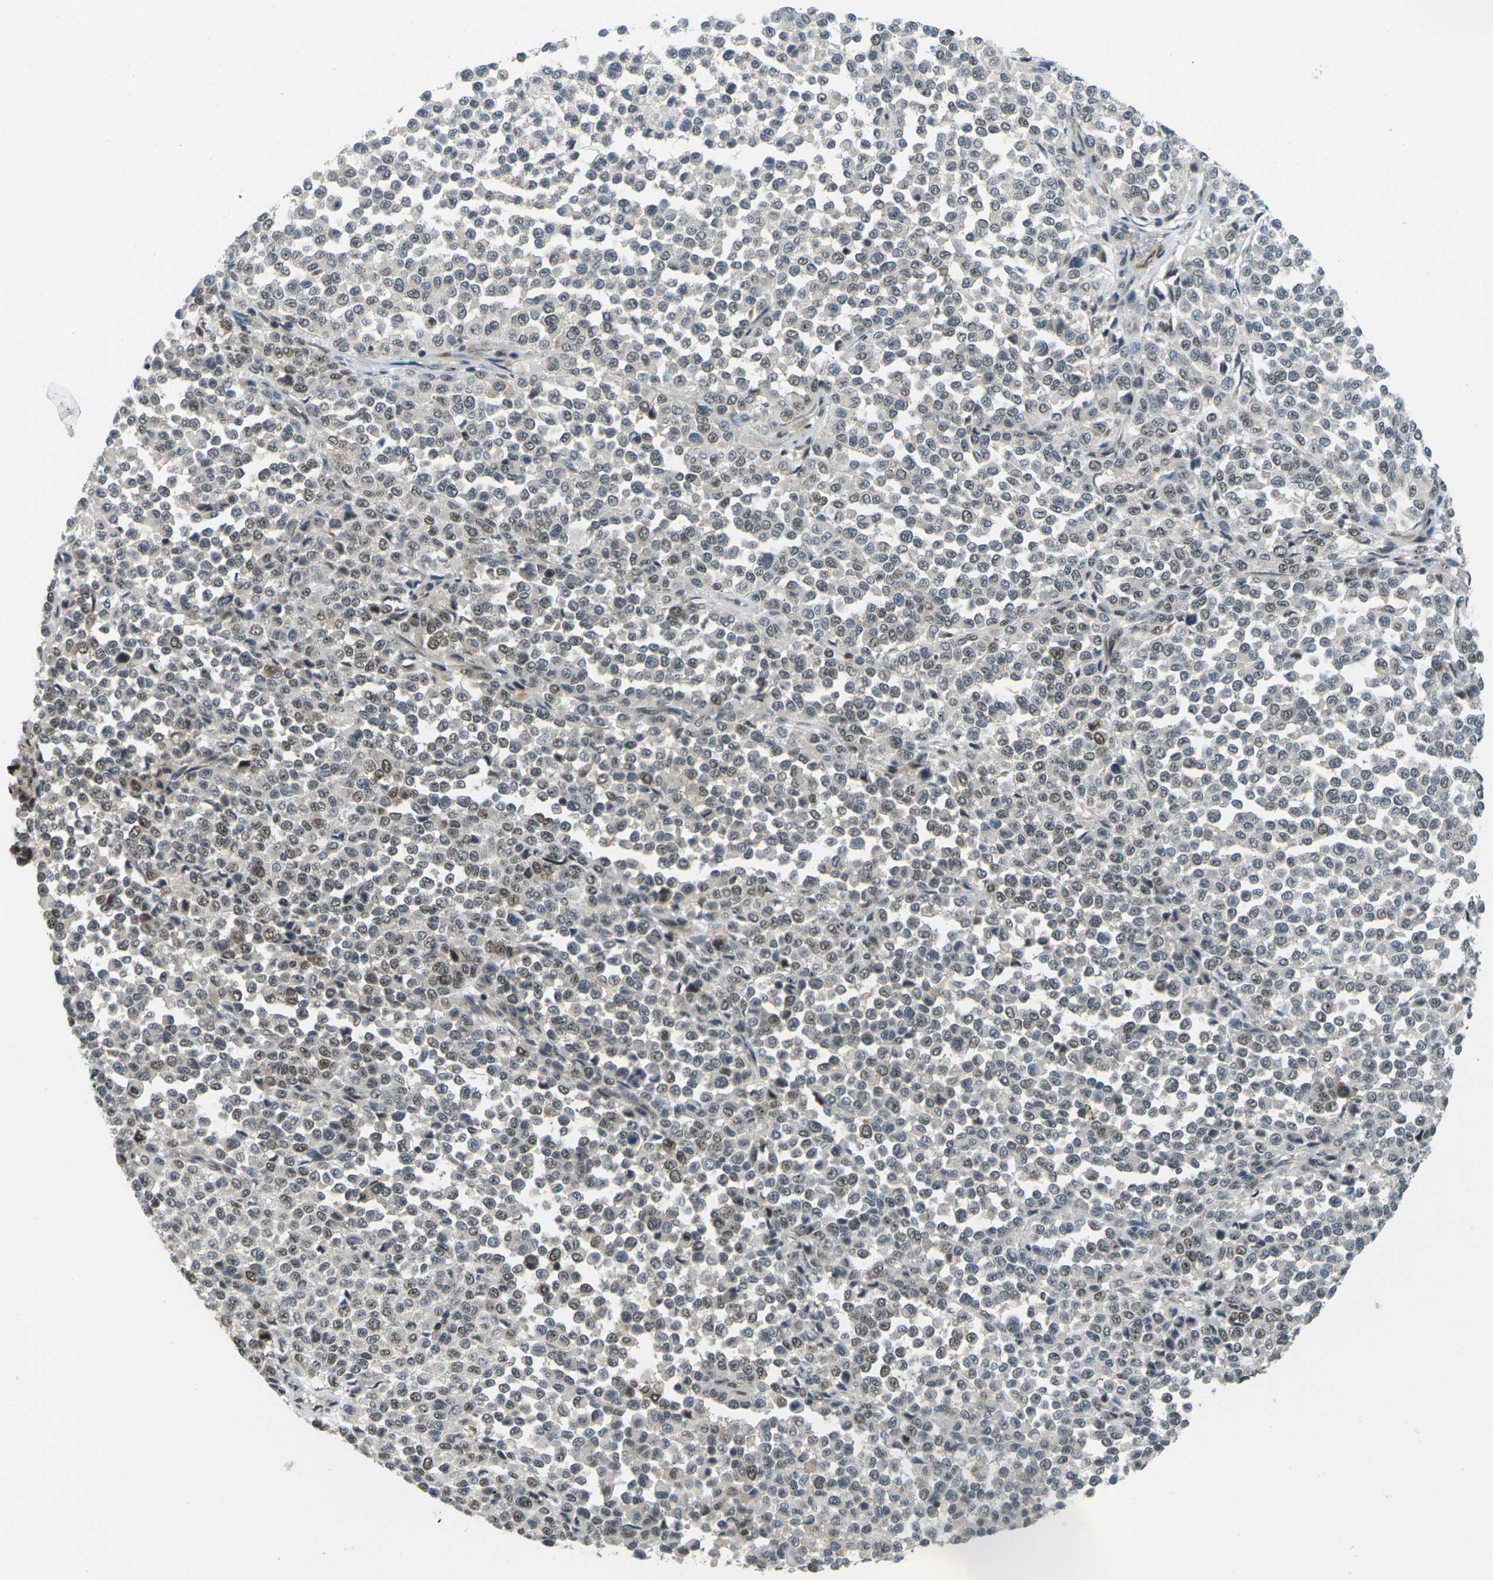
{"staining": {"intensity": "moderate", "quantity": "25%-75%", "location": "nuclear"}, "tissue": "melanoma", "cell_type": "Tumor cells", "image_type": "cancer", "snomed": [{"axis": "morphology", "description": "Malignant melanoma, Metastatic site"}, {"axis": "topography", "description": "Pancreas"}], "caption": "This image exhibits immunohistochemistry staining of human malignant melanoma (metastatic site), with medium moderate nuclear expression in approximately 25%-75% of tumor cells.", "gene": "UBE2S", "patient": {"sex": "female", "age": 30}}